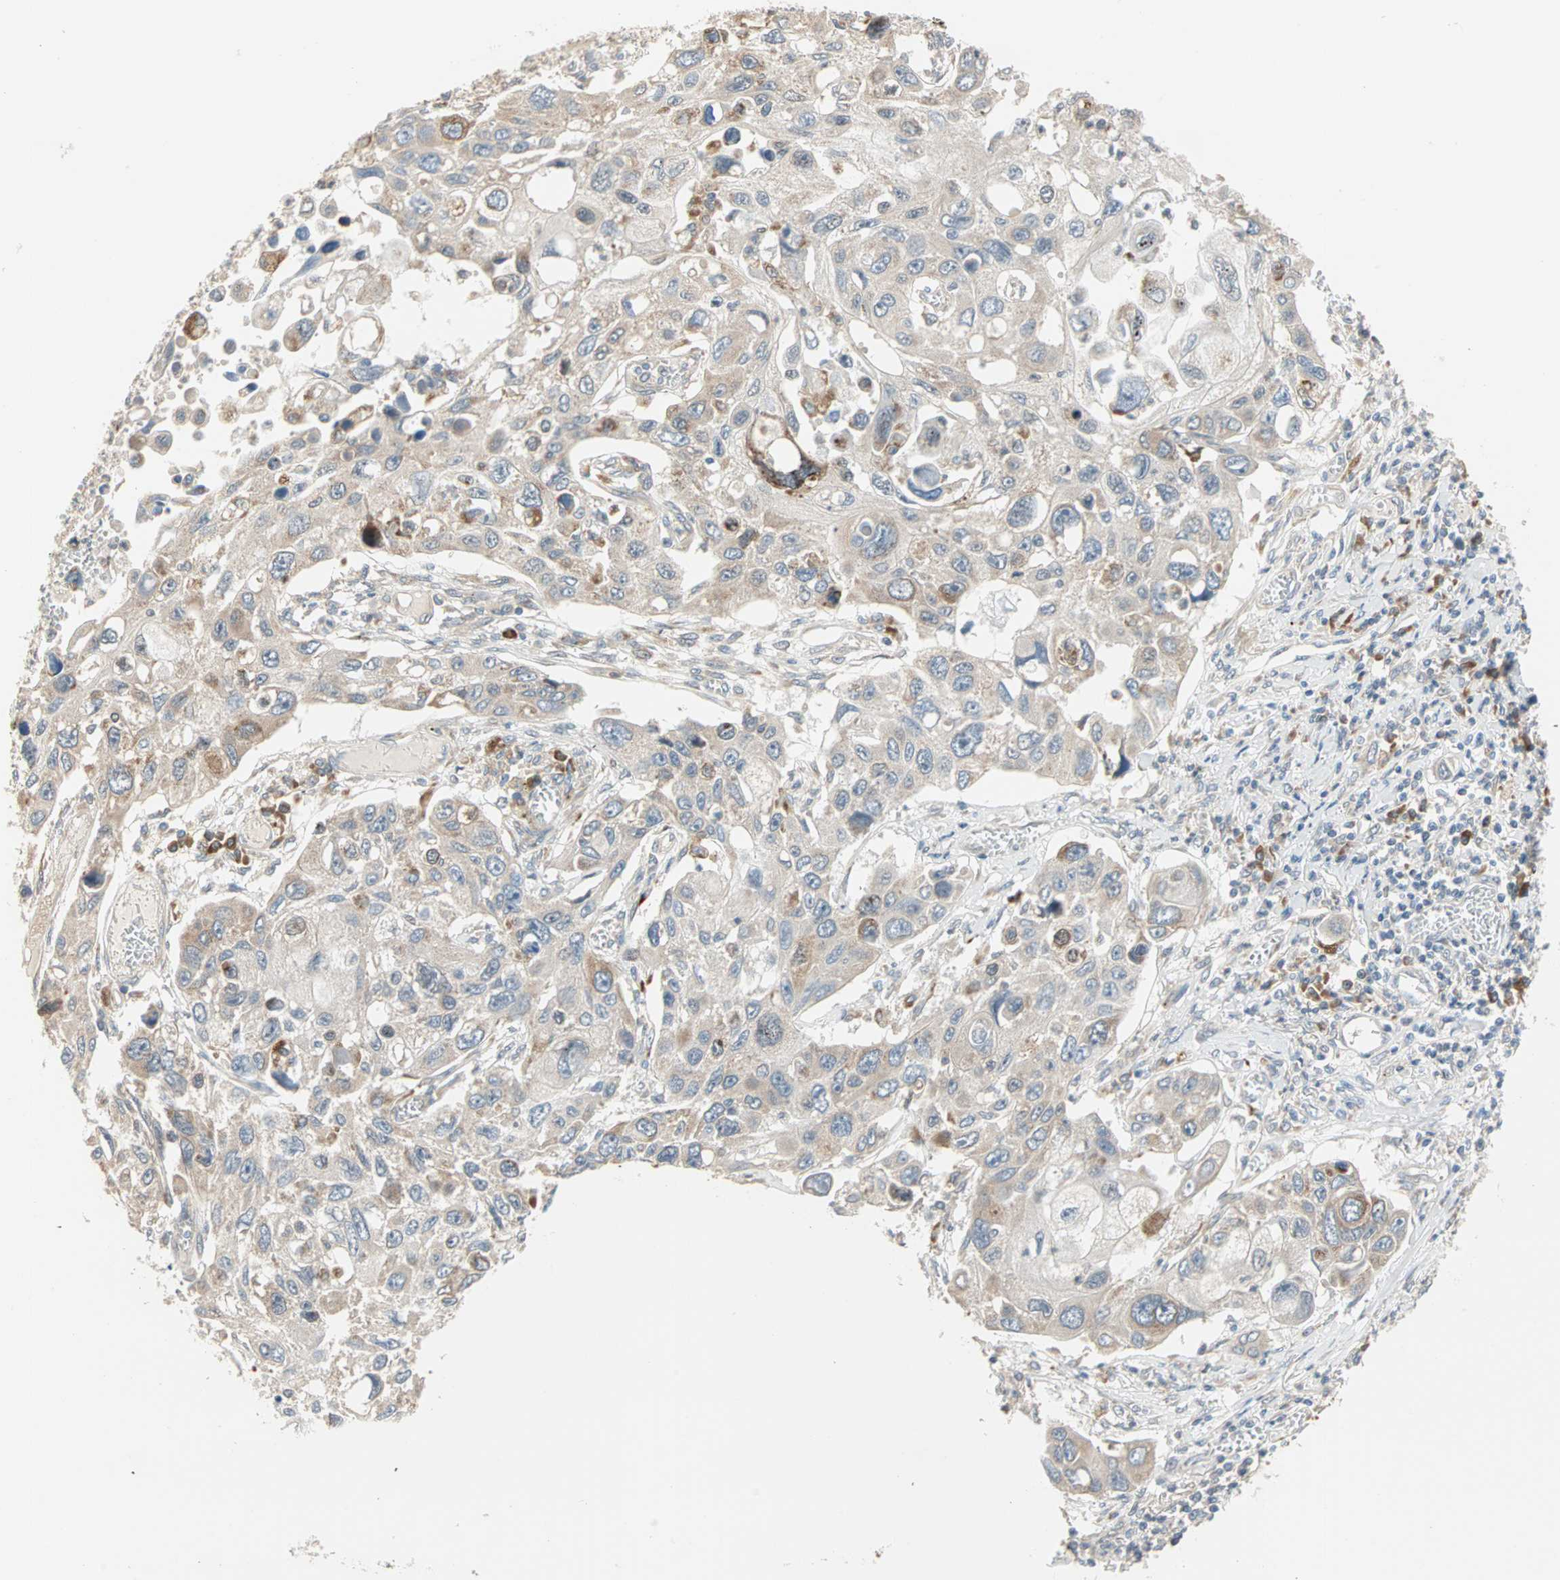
{"staining": {"intensity": "weak", "quantity": "25%-75%", "location": "cytoplasmic/membranous"}, "tissue": "lung cancer", "cell_type": "Tumor cells", "image_type": "cancer", "snomed": [{"axis": "morphology", "description": "Squamous cell carcinoma, NOS"}, {"axis": "topography", "description": "Lung"}], "caption": "IHC of human squamous cell carcinoma (lung) shows low levels of weak cytoplasmic/membranous staining in about 25%-75% of tumor cells.", "gene": "SAR1A", "patient": {"sex": "male", "age": 71}}